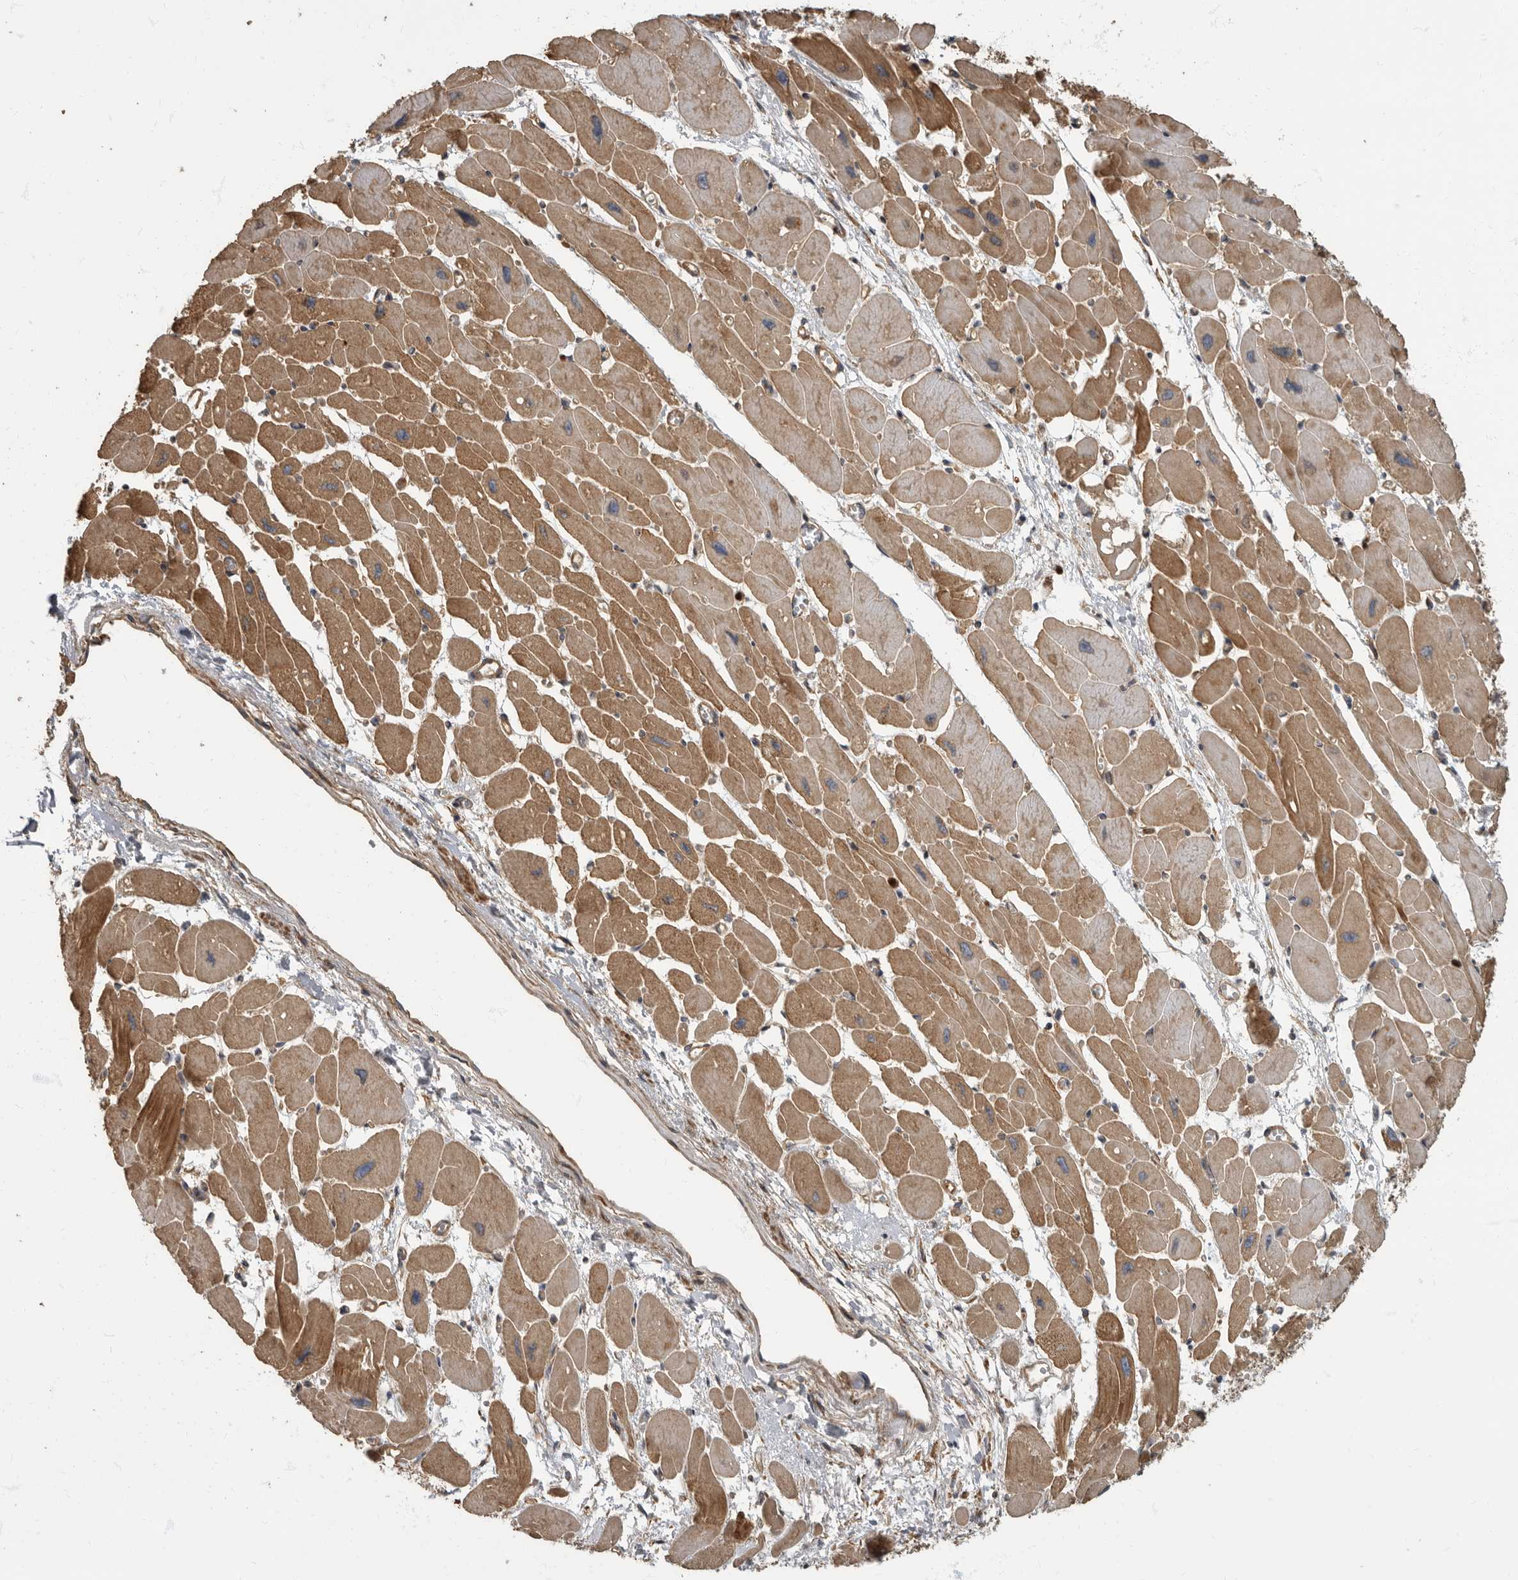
{"staining": {"intensity": "strong", "quantity": ">75%", "location": "cytoplasmic/membranous"}, "tissue": "heart muscle", "cell_type": "Cardiomyocytes", "image_type": "normal", "snomed": [{"axis": "morphology", "description": "Normal tissue, NOS"}, {"axis": "topography", "description": "Heart"}], "caption": "A high amount of strong cytoplasmic/membranous positivity is present in approximately >75% of cardiomyocytes in unremarkable heart muscle. Using DAB (brown) and hematoxylin (blue) stains, captured at high magnification using brightfield microscopy.", "gene": "DAAM1", "patient": {"sex": "female", "age": 54}}